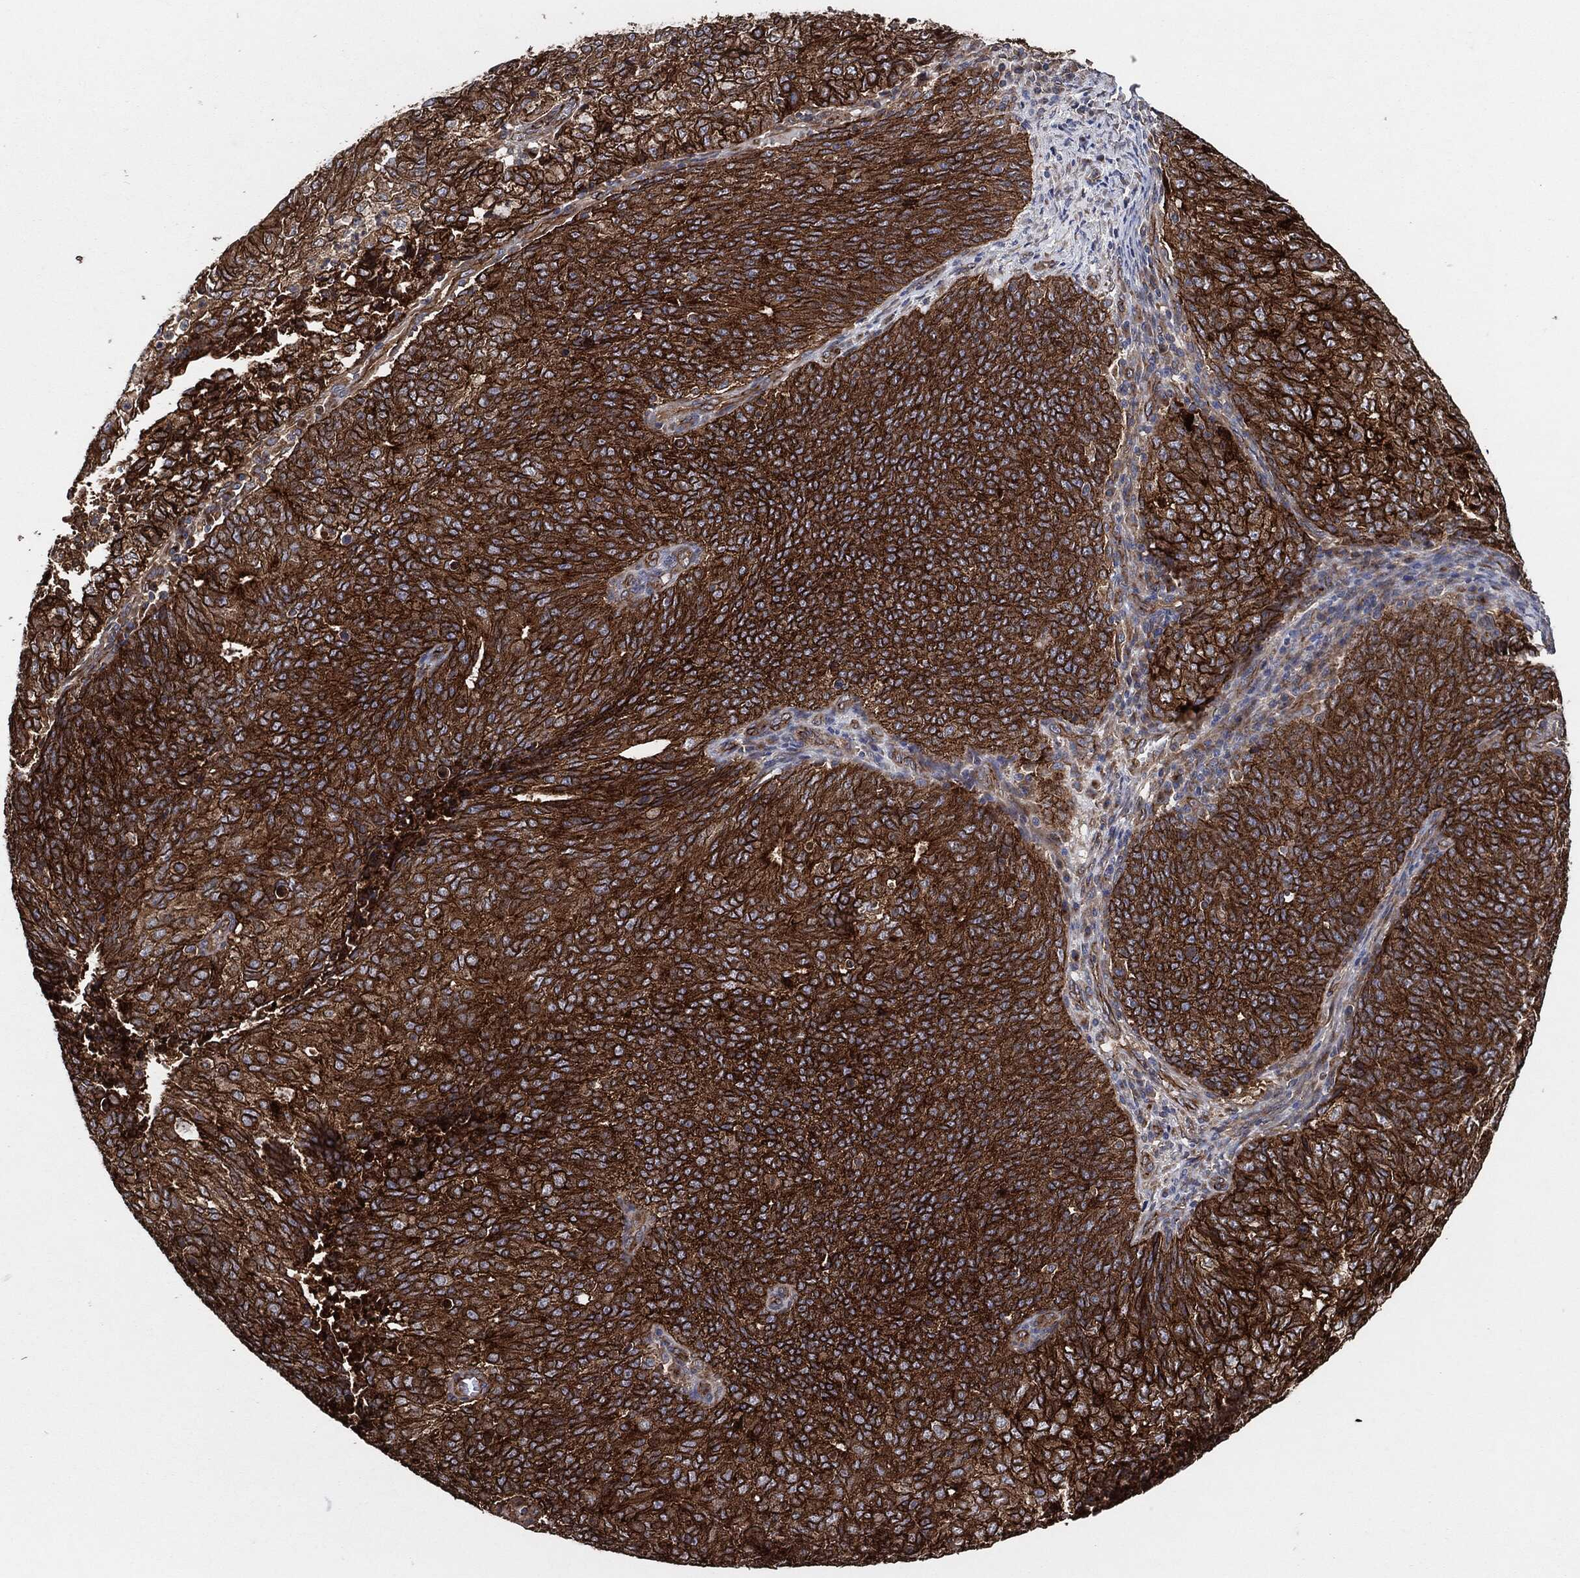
{"staining": {"intensity": "strong", "quantity": ">75%", "location": "cytoplasmic/membranous"}, "tissue": "endometrial cancer", "cell_type": "Tumor cells", "image_type": "cancer", "snomed": [{"axis": "morphology", "description": "Adenocarcinoma, NOS"}, {"axis": "topography", "description": "Endometrium"}], "caption": "High-magnification brightfield microscopy of endometrial cancer stained with DAB (3,3'-diaminobenzidine) (brown) and counterstained with hematoxylin (blue). tumor cells exhibit strong cytoplasmic/membranous staining is seen in about>75% of cells. Using DAB (3,3'-diaminobenzidine) (brown) and hematoxylin (blue) stains, captured at high magnification using brightfield microscopy.", "gene": "CTNNA1", "patient": {"sex": "female", "age": 82}}